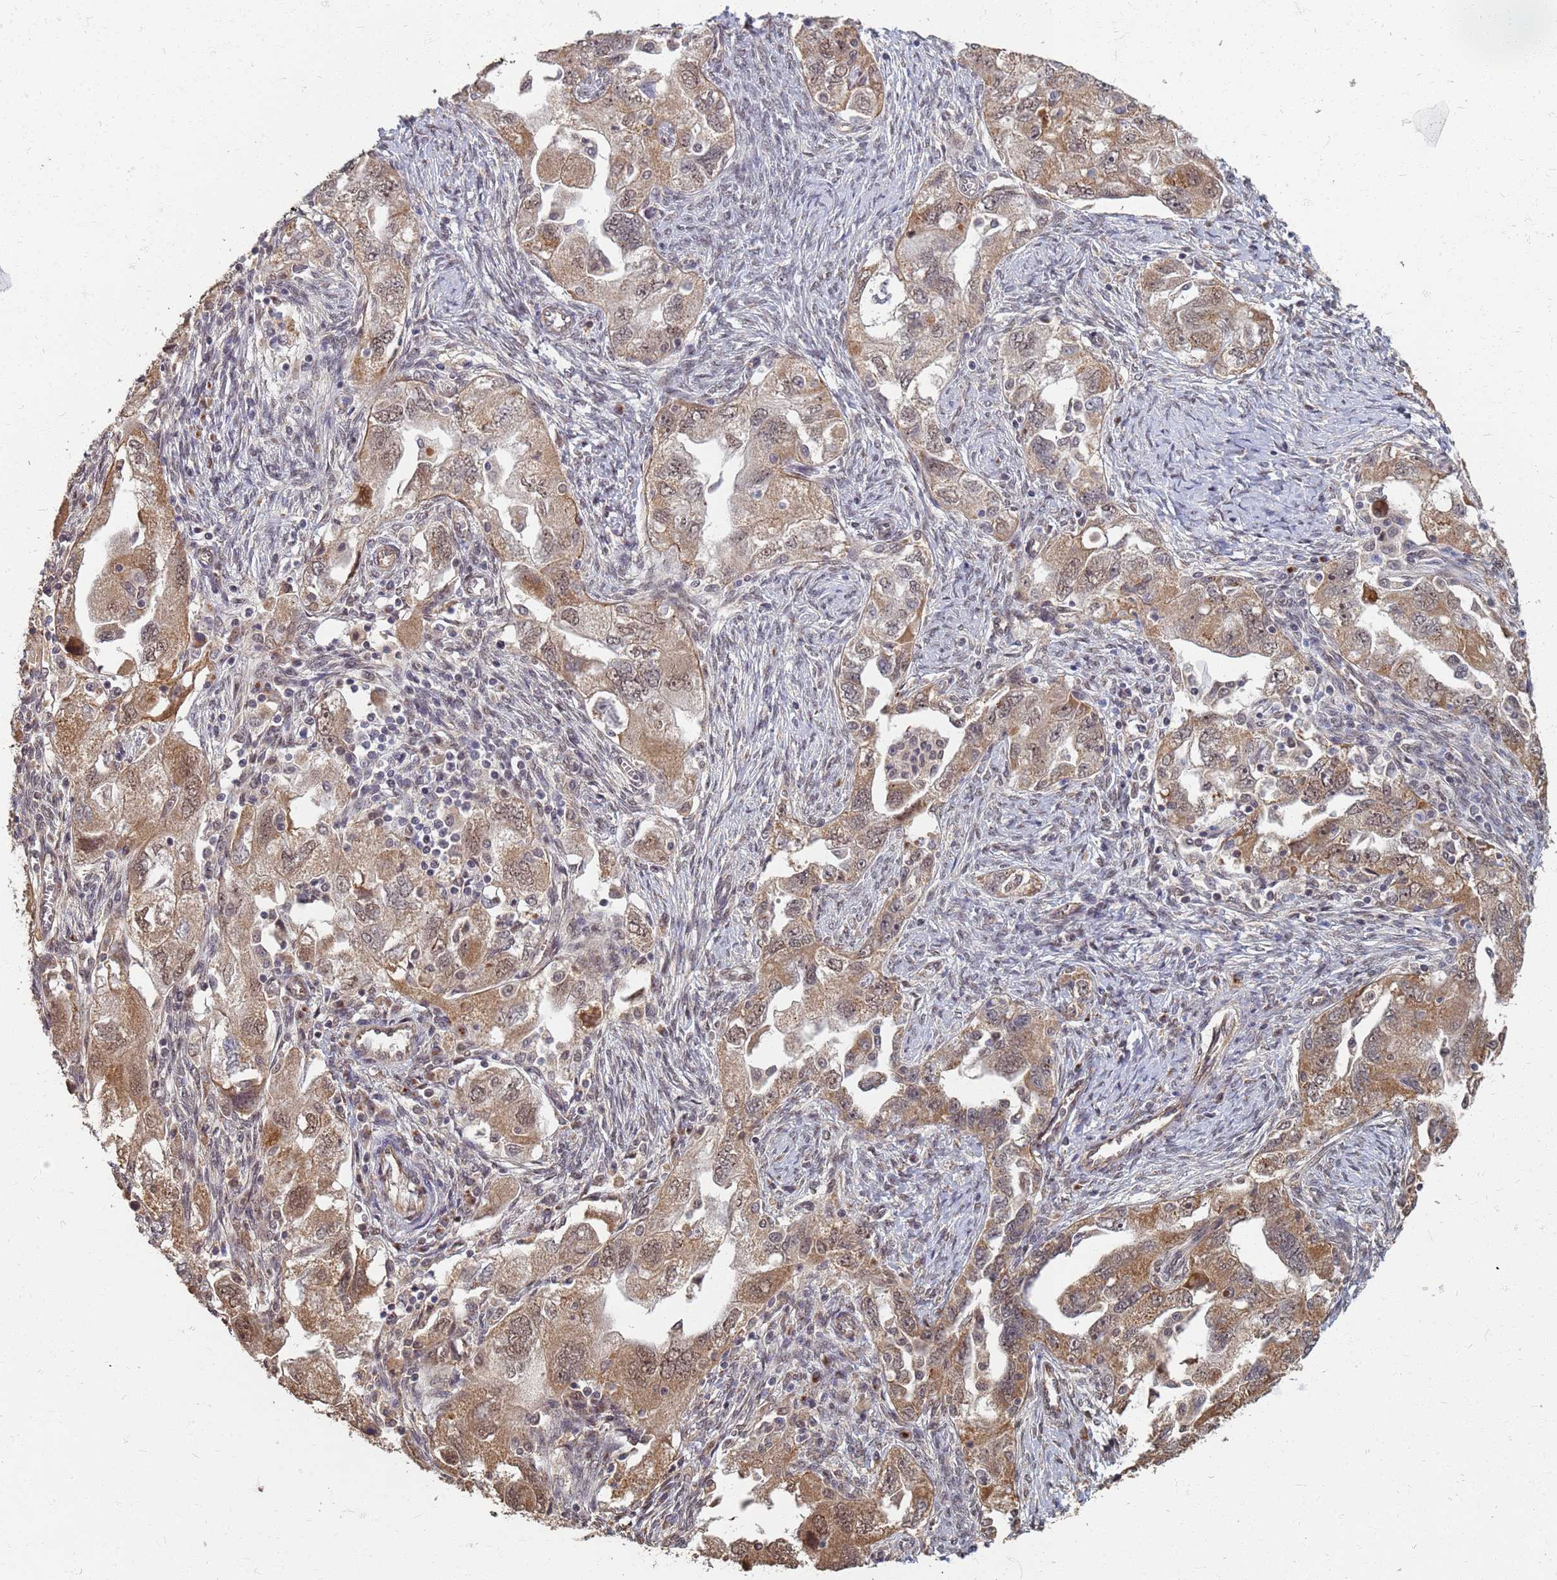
{"staining": {"intensity": "moderate", "quantity": ">75%", "location": "cytoplasmic/membranous,nuclear"}, "tissue": "ovarian cancer", "cell_type": "Tumor cells", "image_type": "cancer", "snomed": [{"axis": "morphology", "description": "Carcinoma, NOS"}, {"axis": "morphology", "description": "Cystadenocarcinoma, serous, NOS"}, {"axis": "topography", "description": "Ovary"}], "caption": "A brown stain shows moderate cytoplasmic/membranous and nuclear staining of a protein in serous cystadenocarcinoma (ovarian) tumor cells. (brown staining indicates protein expression, while blue staining denotes nuclei).", "gene": "ITGB4", "patient": {"sex": "female", "age": 69}}